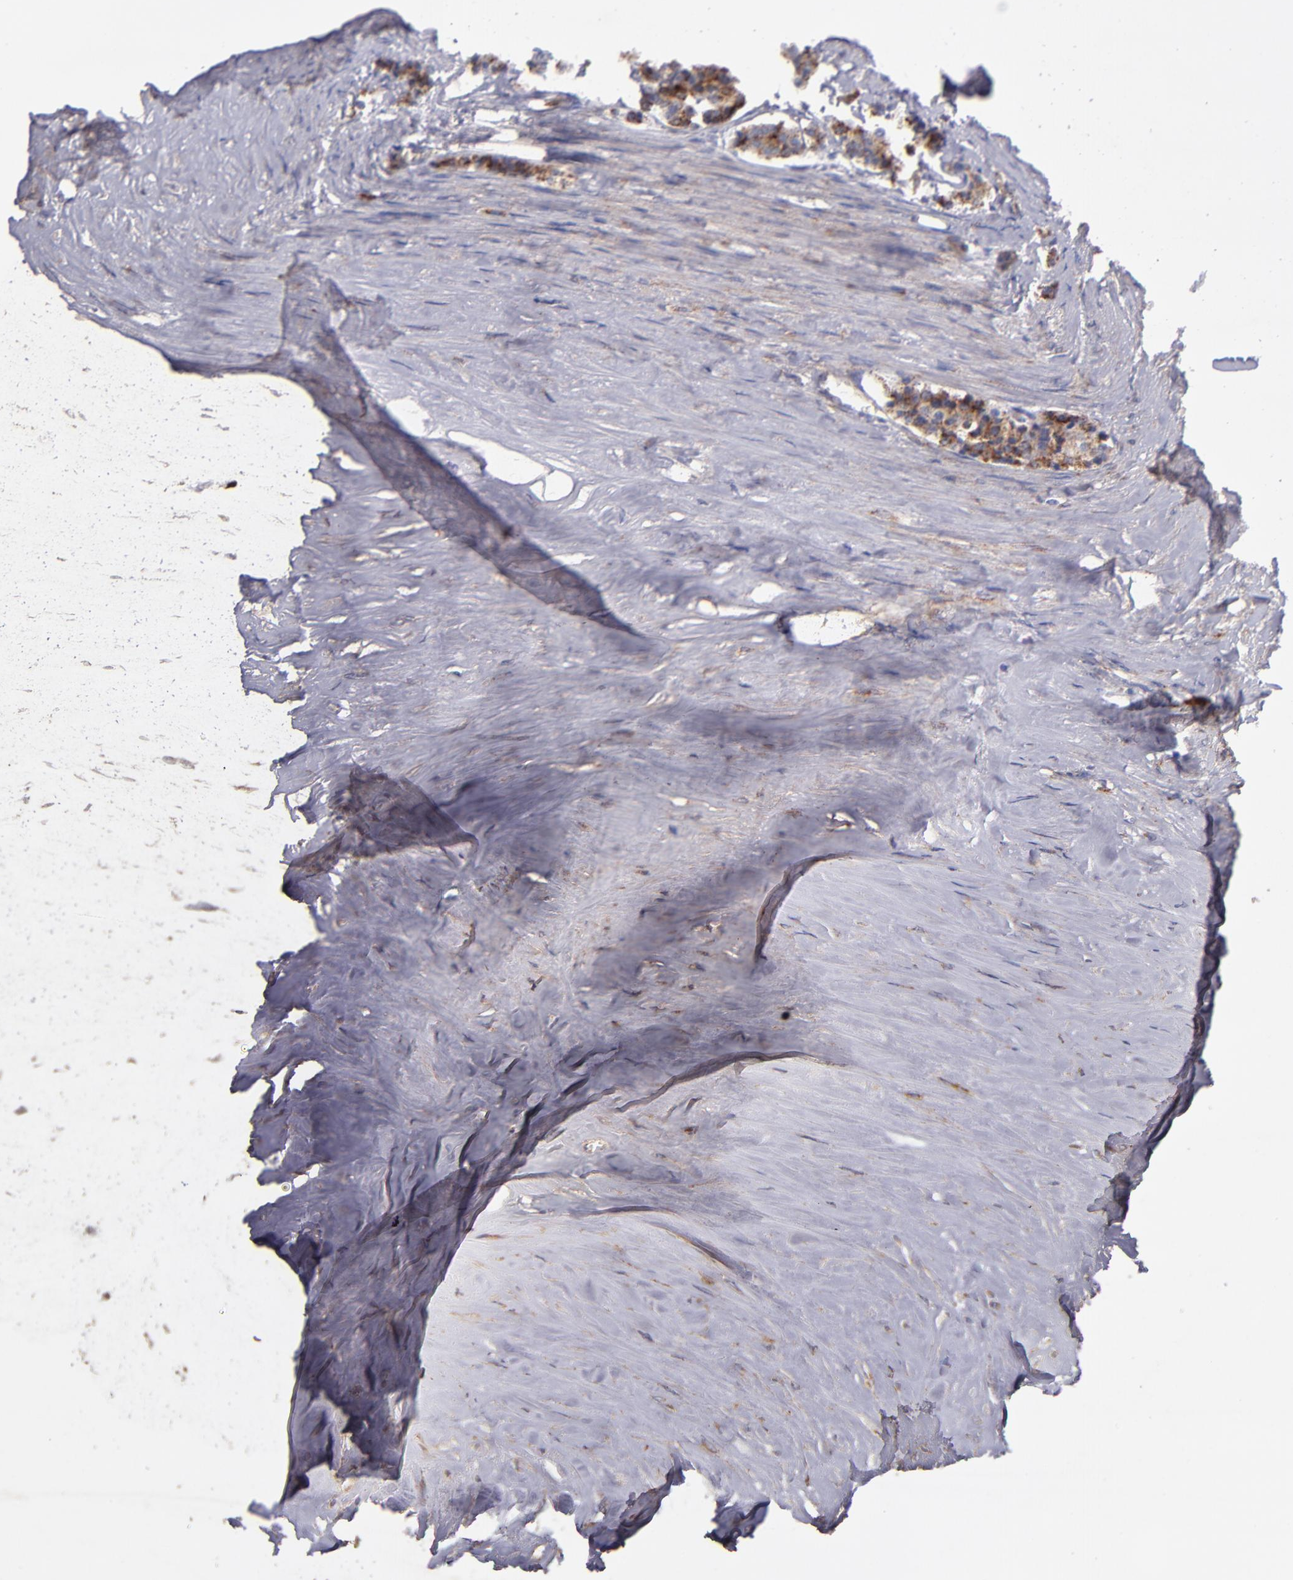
{"staining": {"intensity": "strong", "quantity": ">75%", "location": "cytoplasmic/membranous"}, "tissue": "carcinoid", "cell_type": "Tumor cells", "image_type": "cancer", "snomed": [{"axis": "morphology", "description": "Carcinoid, malignant, NOS"}, {"axis": "topography", "description": "Small intestine"}], "caption": "IHC (DAB) staining of human malignant carcinoid exhibits strong cytoplasmic/membranous protein positivity in approximately >75% of tumor cells. The protein is stained brown, and the nuclei are stained in blue (DAB IHC with brightfield microscopy, high magnification).", "gene": "CLTA", "patient": {"sex": "male", "age": 63}}